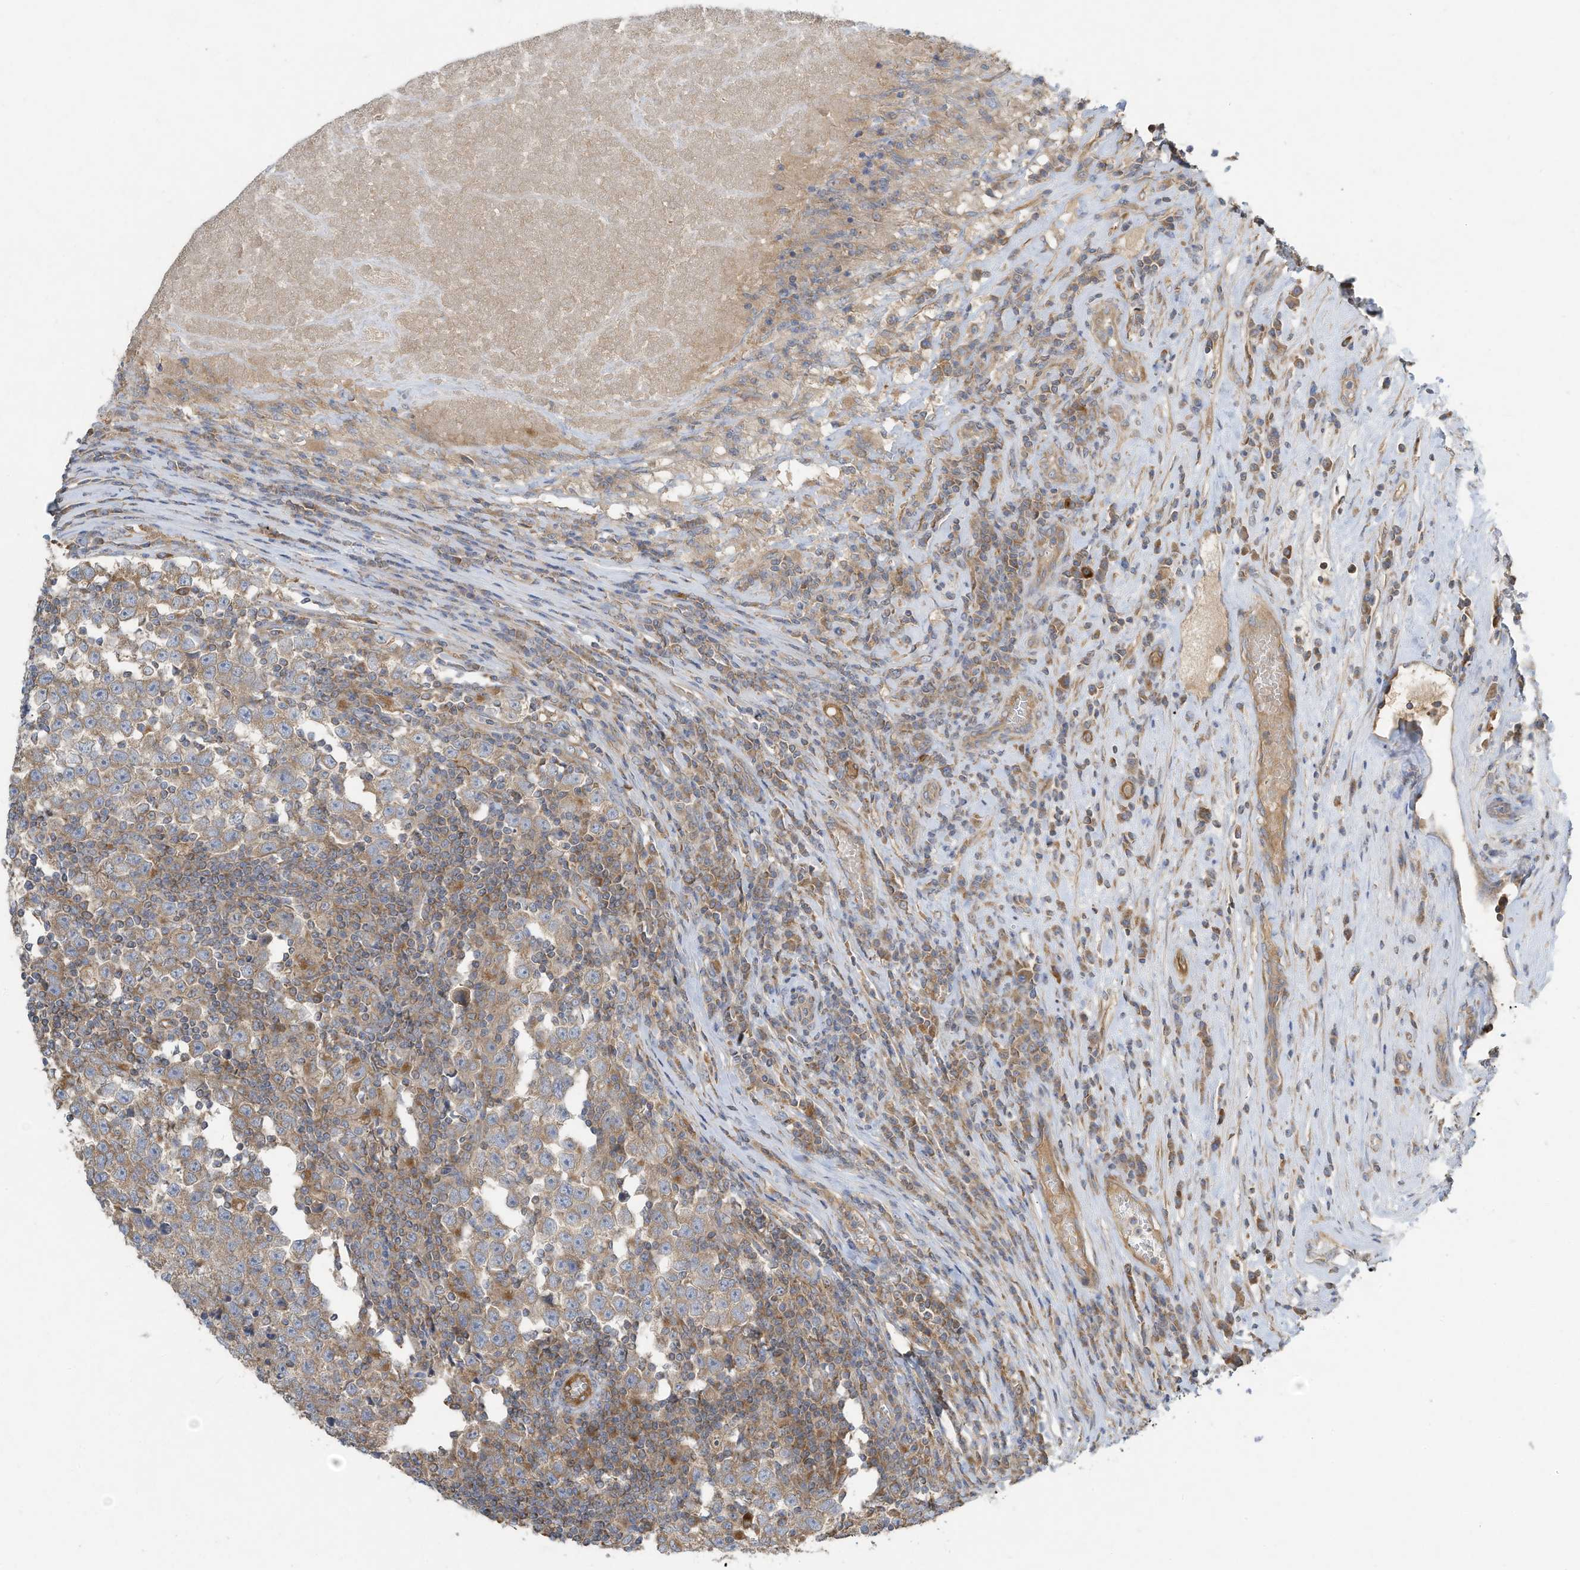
{"staining": {"intensity": "moderate", "quantity": ">75%", "location": "cytoplasmic/membranous"}, "tissue": "testis cancer", "cell_type": "Tumor cells", "image_type": "cancer", "snomed": [{"axis": "morphology", "description": "Normal tissue, NOS"}, {"axis": "morphology", "description": "Seminoma, NOS"}, {"axis": "topography", "description": "Testis"}], "caption": "Immunohistochemistry of seminoma (testis) shows medium levels of moderate cytoplasmic/membranous staining in about >75% of tumor cells.", "gene": "SYNJ2", "patient": {"sex": "male", "age": 43}}